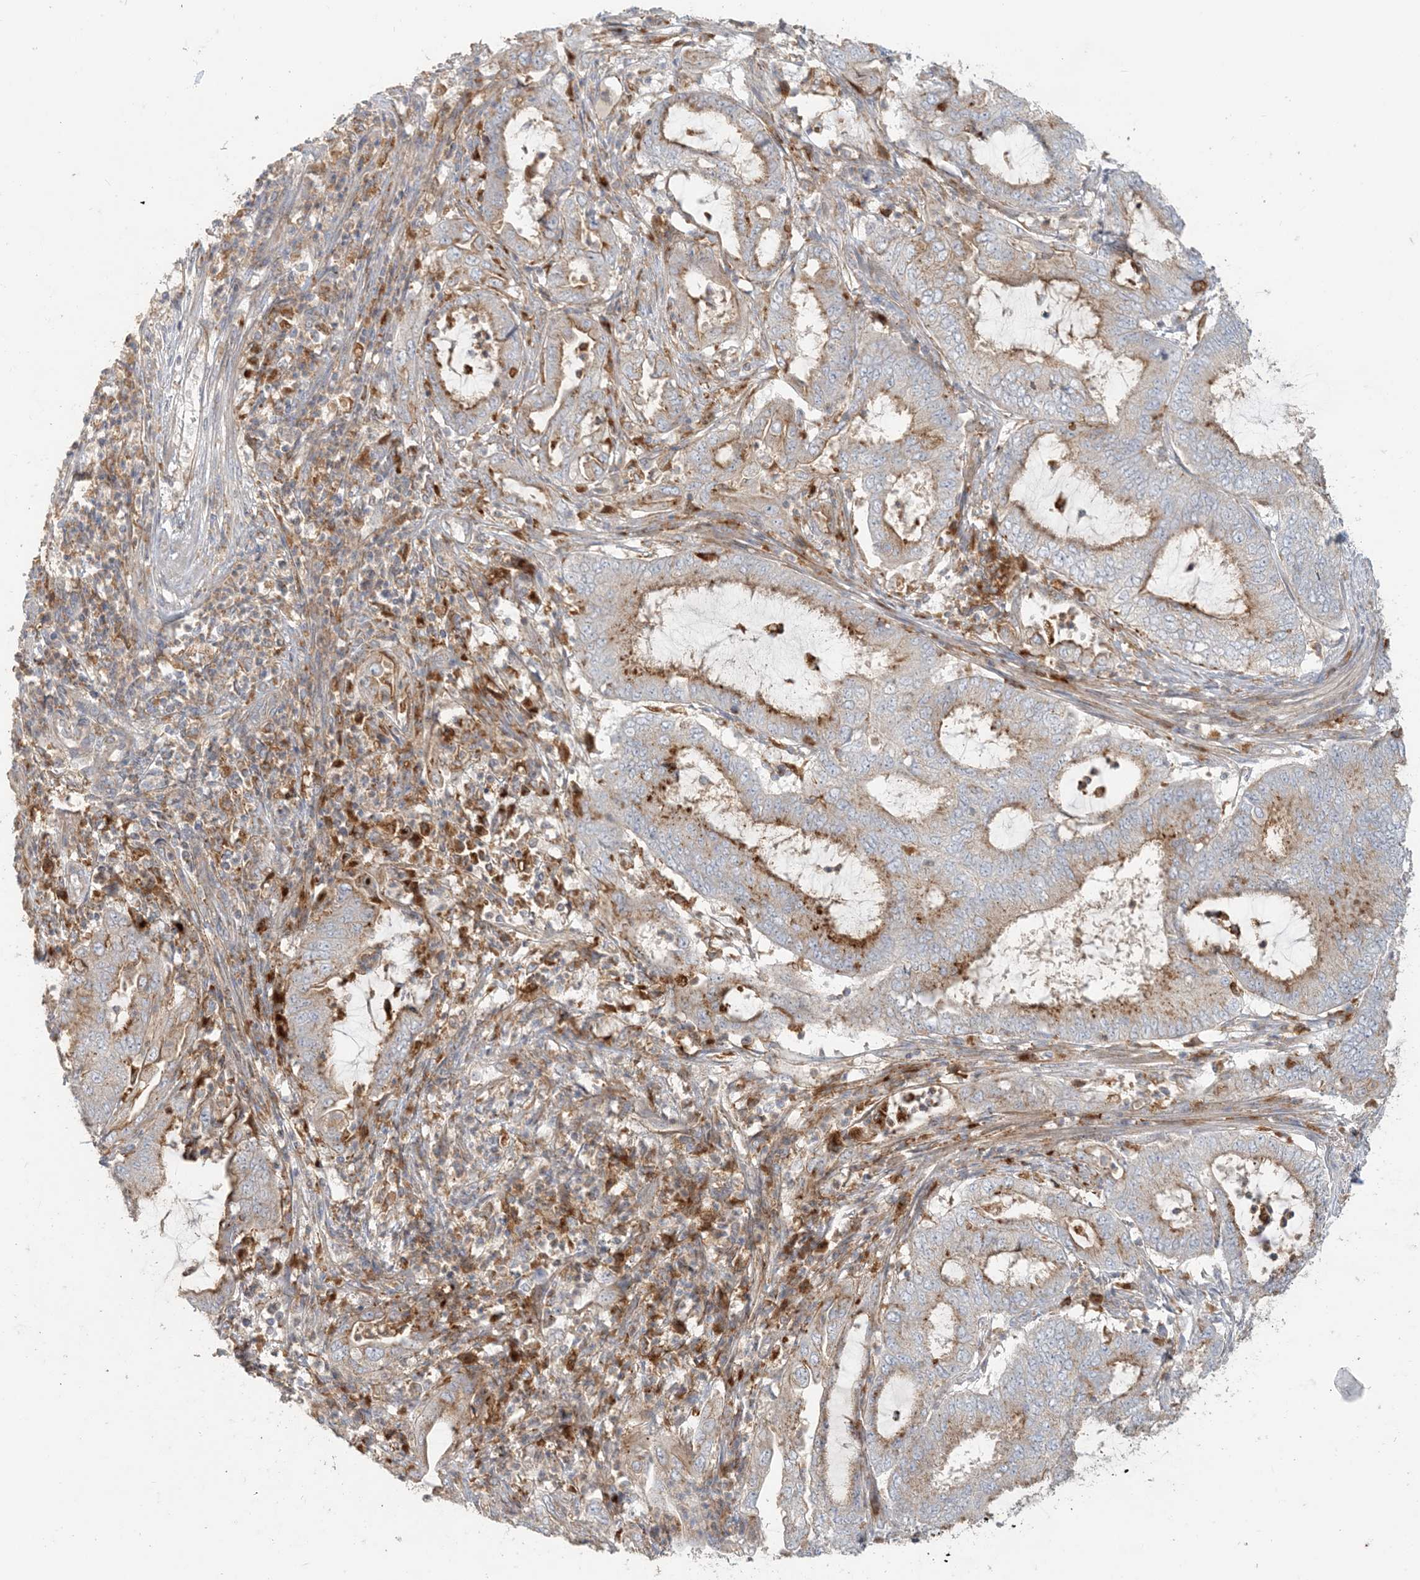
{"staining": {"intensity": "moderate", "quantity": ">75%", "location": "cytoplasmic/membranous"}, "tissue": "endometrial cancer", "cell_type": "Tumor cells", "image_type": "cancer", "snomed": [{"axis": "morphology", "description": "Adenocarcinoma, NOS"}, {"axis": "topography", "description": "Endometrium"}], "caption": "Moderate cytoplasmic/membranous positivity for a protein is present in about >75% of tumor cells of endometrial cancer (adenocarcinoma) using immunohistochemistry (IHC).", "gene": "SPPL2A", "patient": {"sex": "female", "age": 51}}